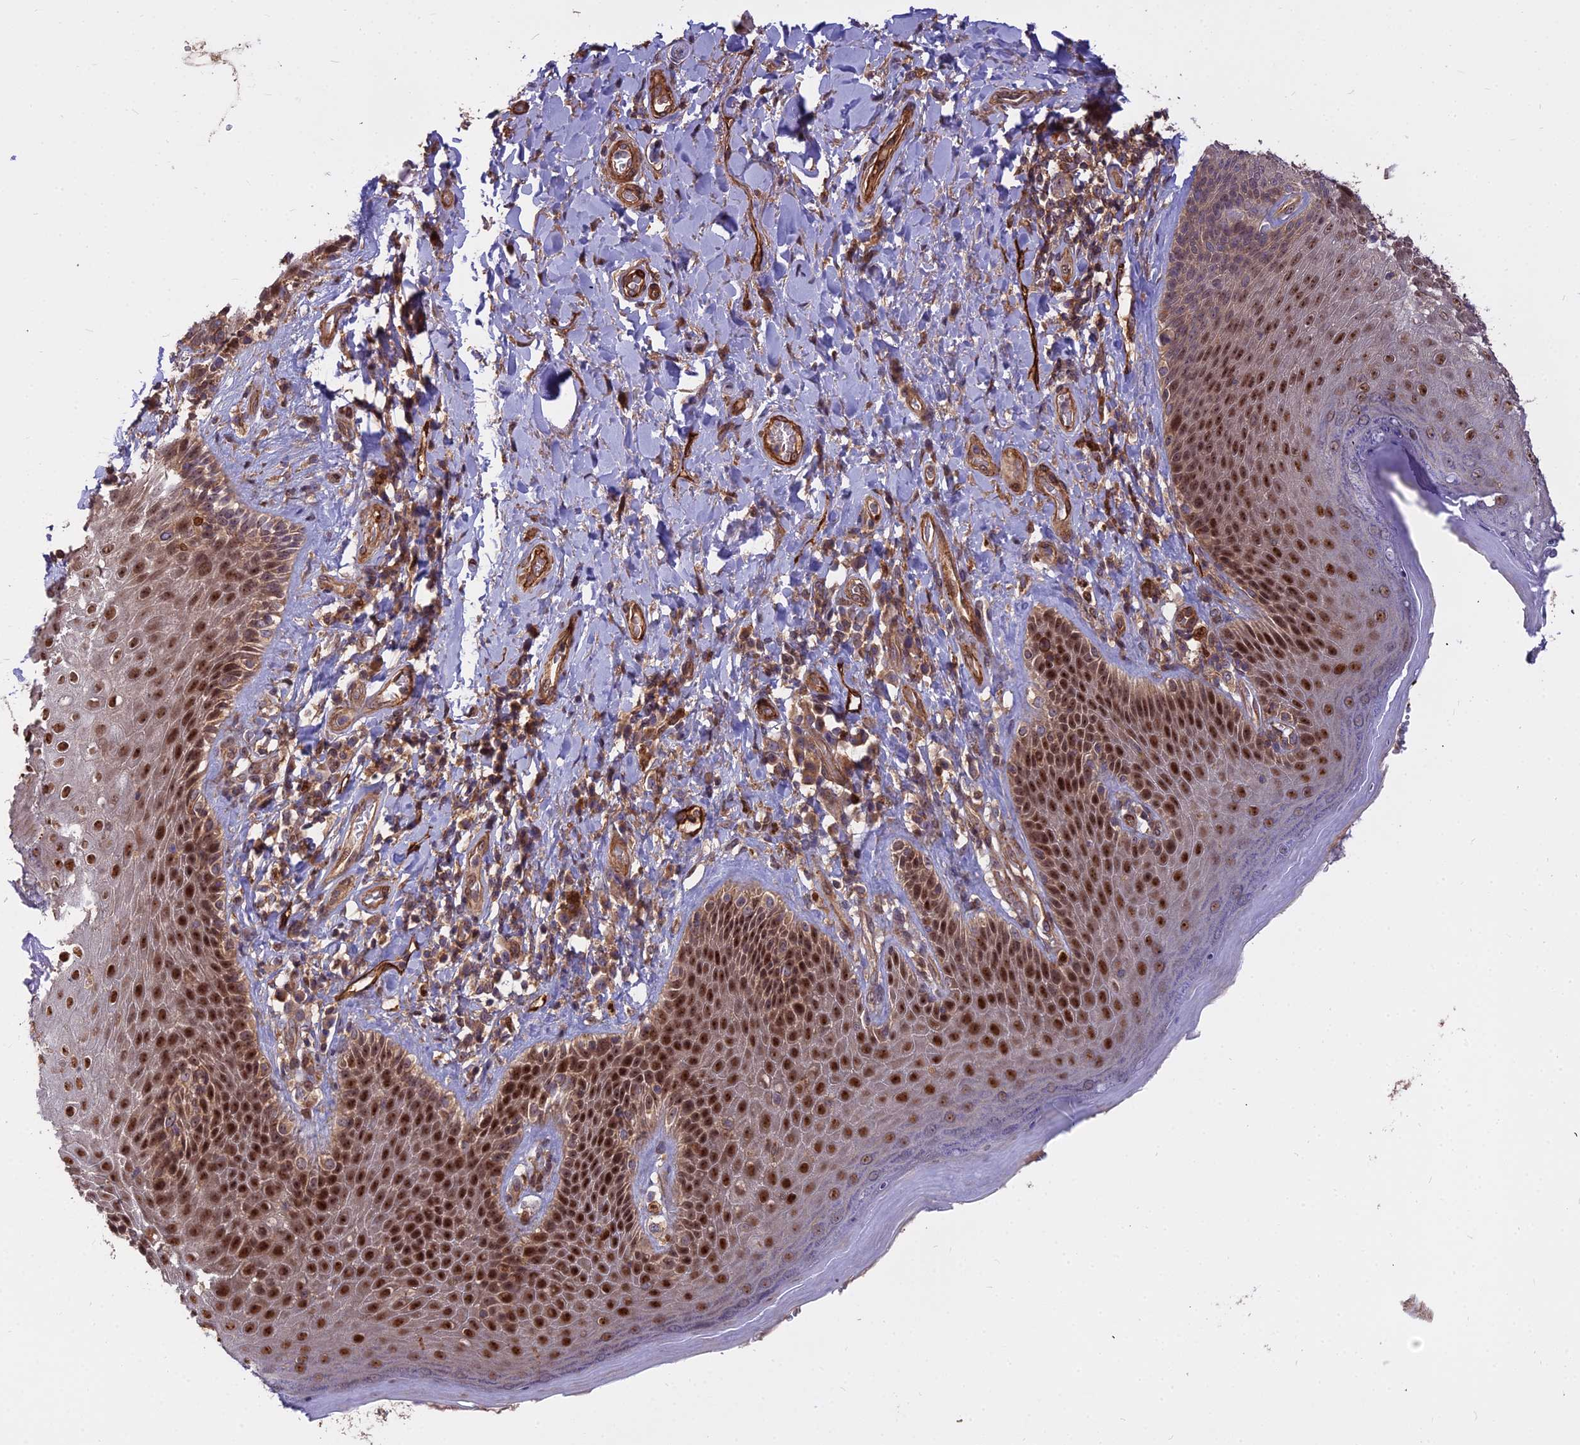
{"staining": {"intensity": "strong", "quantity": ">75%", "location": "nuclear"}, "tissue": "skin", "cell_type": "Epidermal cells", "image_type": "normal", "snomed": [{"axis": "morphology", "description": "Normal tissue, NOS"}, {"axis": "topography", "description": "Anal"}], "caption": "Unremarkable skin demonstrates strong nuclear staining in about >75% of epidermal cells.", "gene": "TCEA3", "patient": {"sex": "female", "age": 89}}